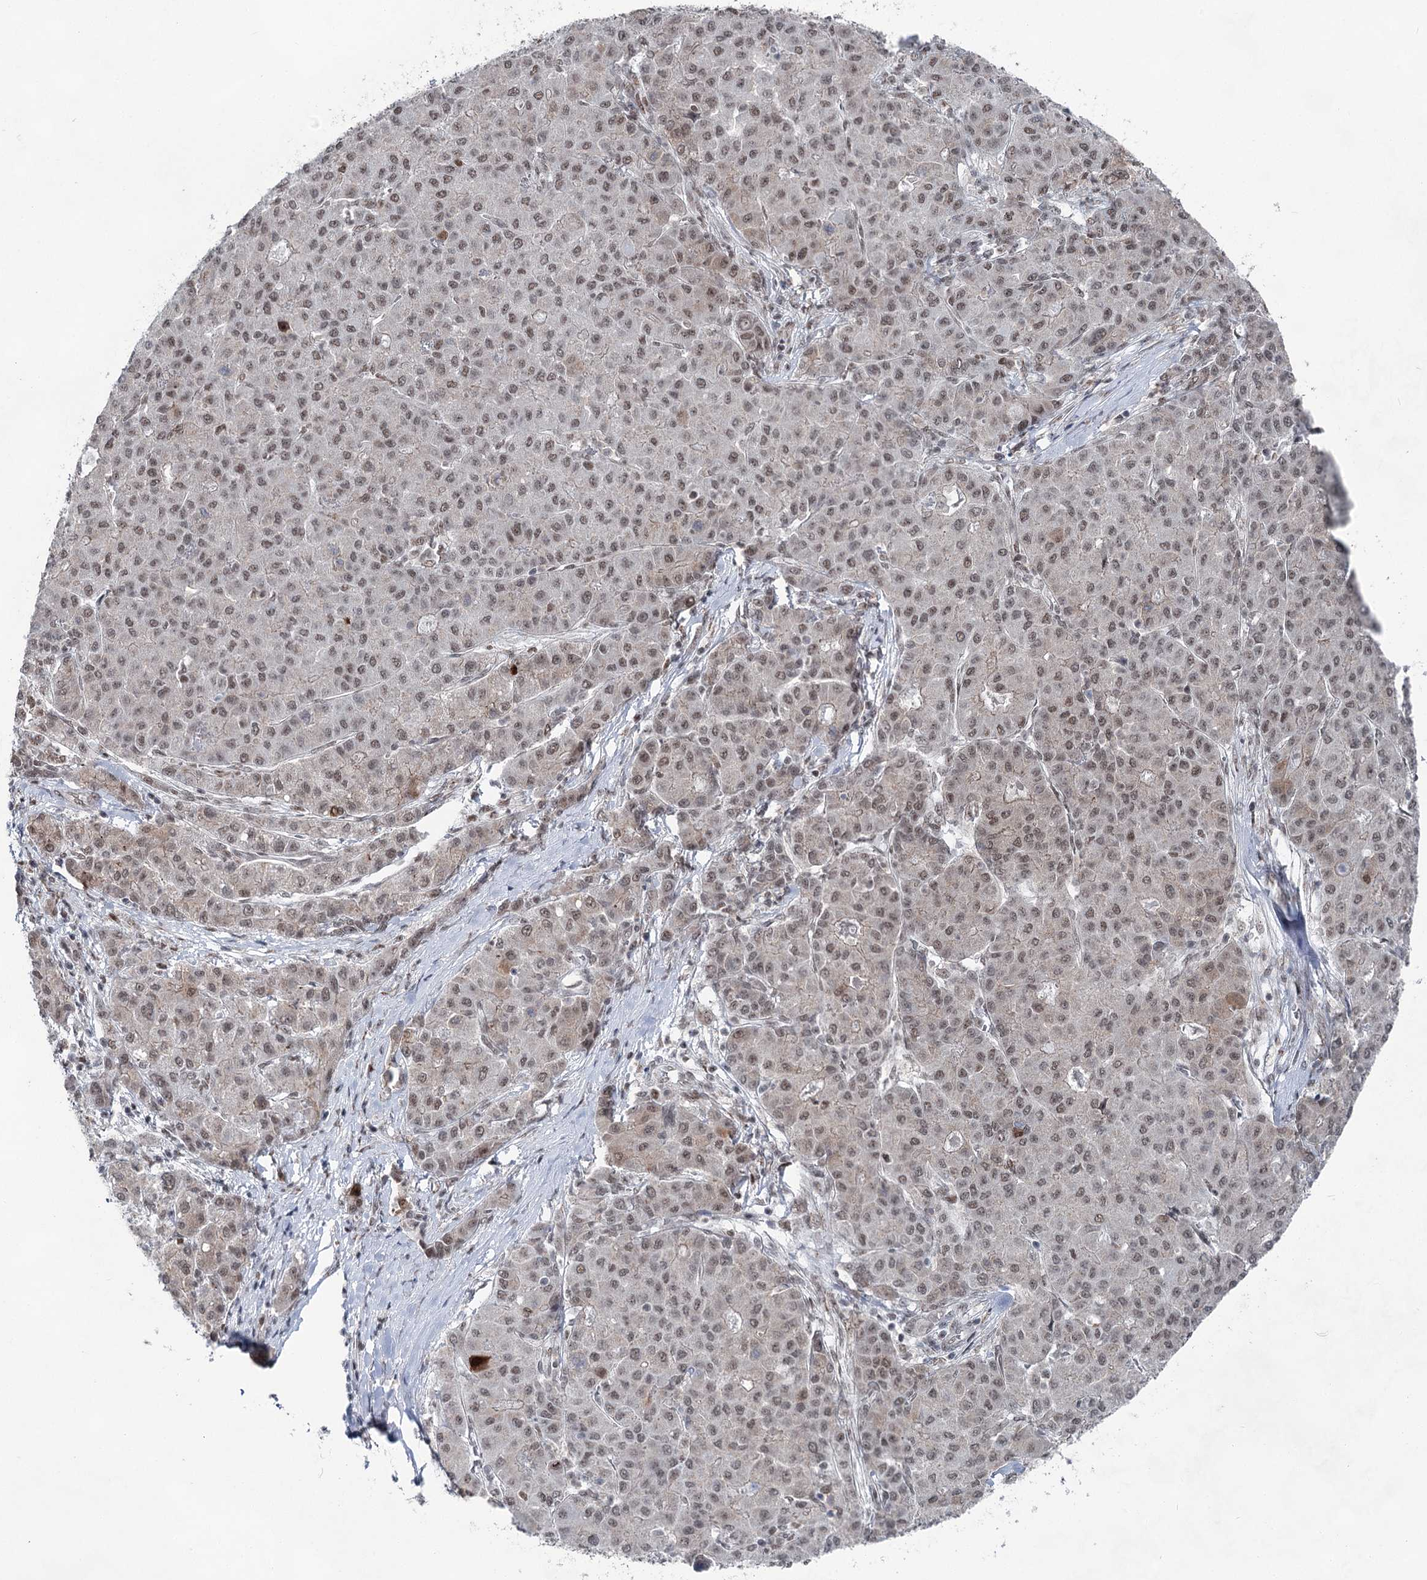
{"staining": {"intensity": "weak", "quantity": "25%-75%", "location": "nuclear"}, "tissue": "liver cancer", "cell_type": "Tumor cells", "image_type": "cancer", "snomed": [{"axis": "morphology", "description": "Carcinoma, Hepatocellular, NOS"}, {"axis": "topography", "description": "Liver"}], "caption": "IHC photomicrograph of neoplastic tissue: human hepatocellular carcinoma (liver) stained using immunohistochemistry displays low levels of weak protein expression localized specifically in the nuclear of tumor cells, appearing as a nuclear brown color.", "gene": "ZCCHC8", "patient": {"sex": "male", "age": 65}}